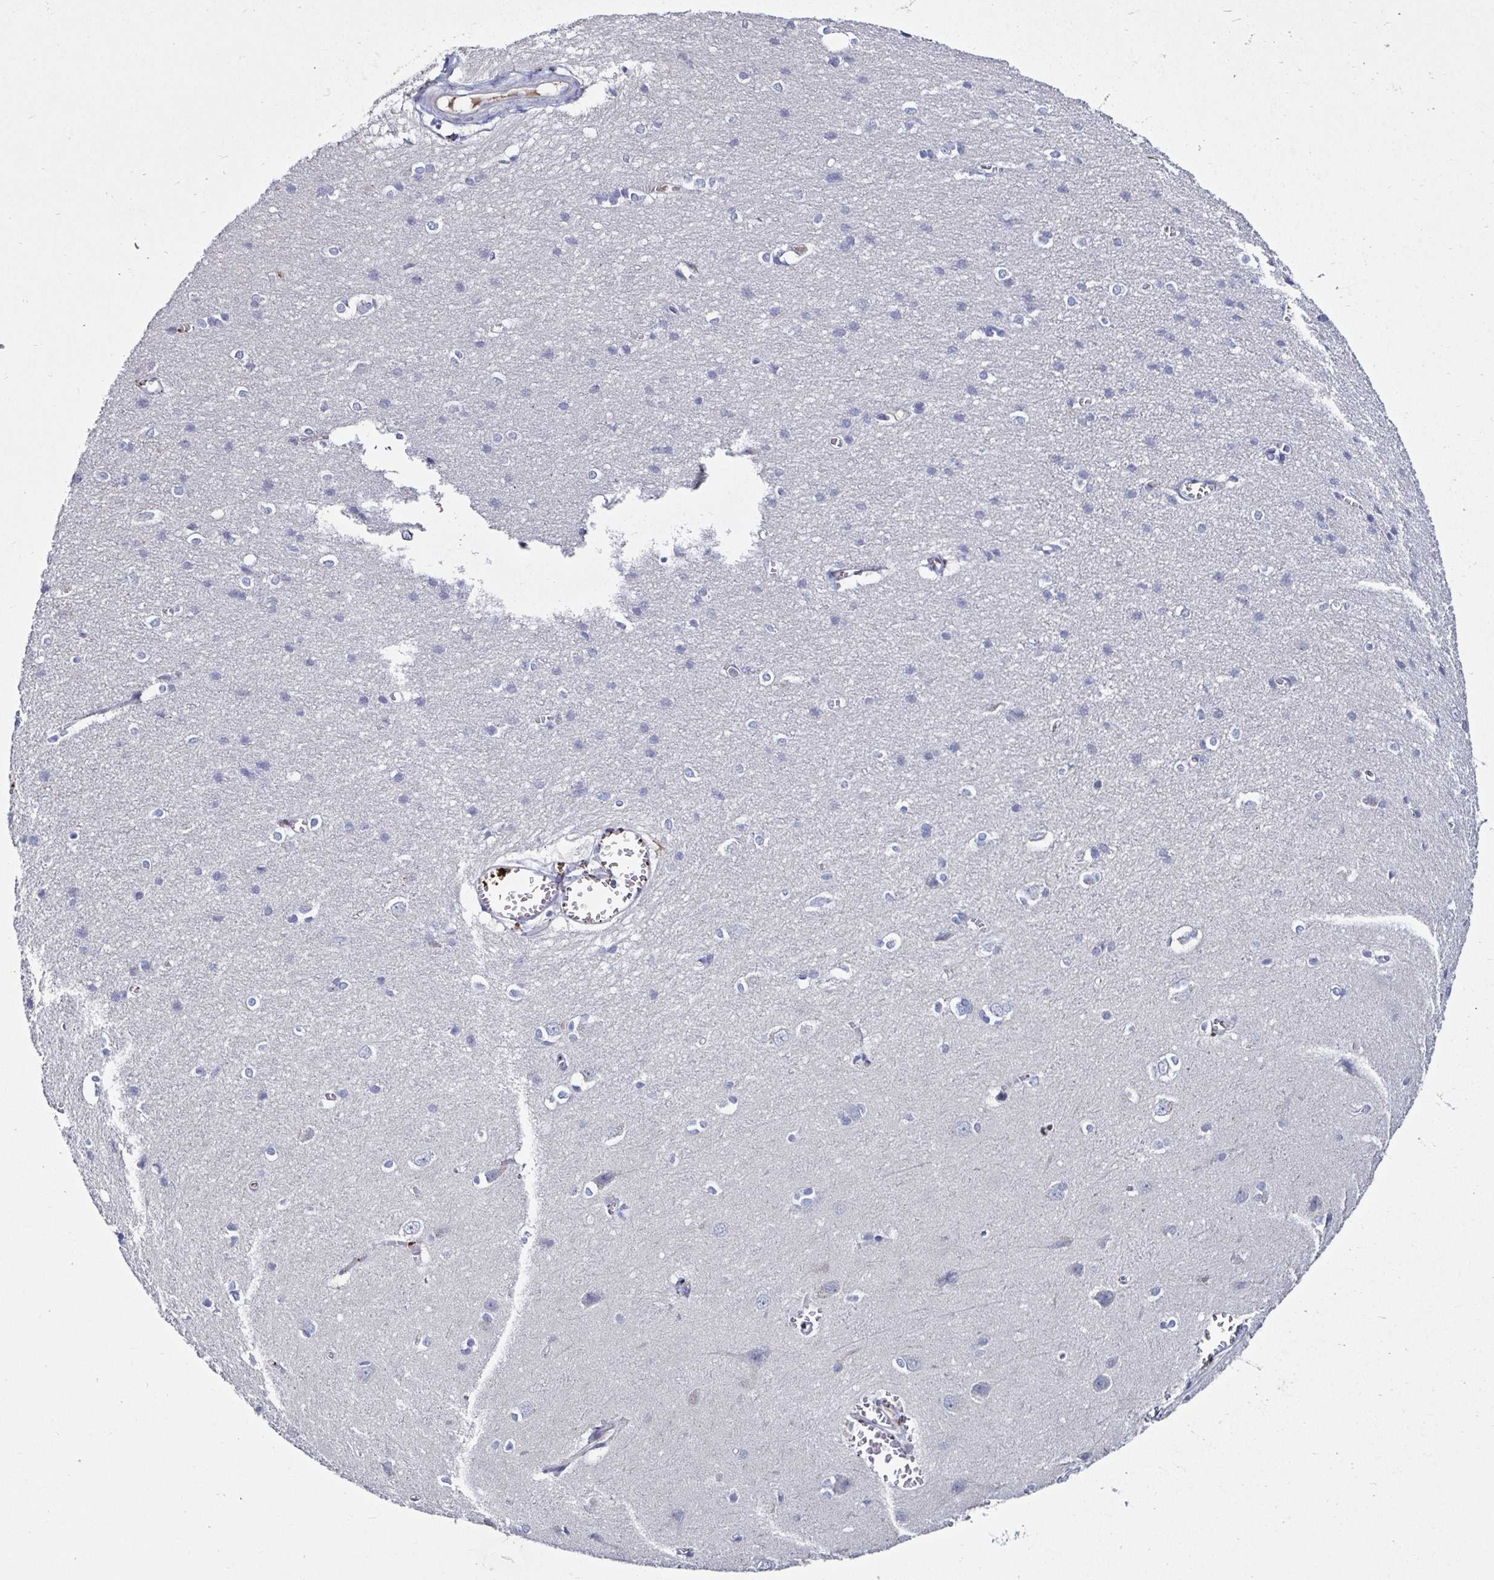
{"staining": {"intensity": "negative", "quantity": "none", "location": "none"}, "tissue": "cerebral cortex", "cell_type": "Endothelial cells", "image_type": "normal", "snomed": [{"axis": "morphology", "description": "Normal tissue, NOS"}, {"axis": "topography", "description": "Cerebral cortex"}], "caption": "An immunohistochemistry photomicrograph of benign cerebral cortex is shown. There is no staining in endothelial cells of cerebral cortex. (IHC, brightfield microscopy, high magnification).", "gene": "ACSBG2", "patient": {"sex": "male", "age": 37}}